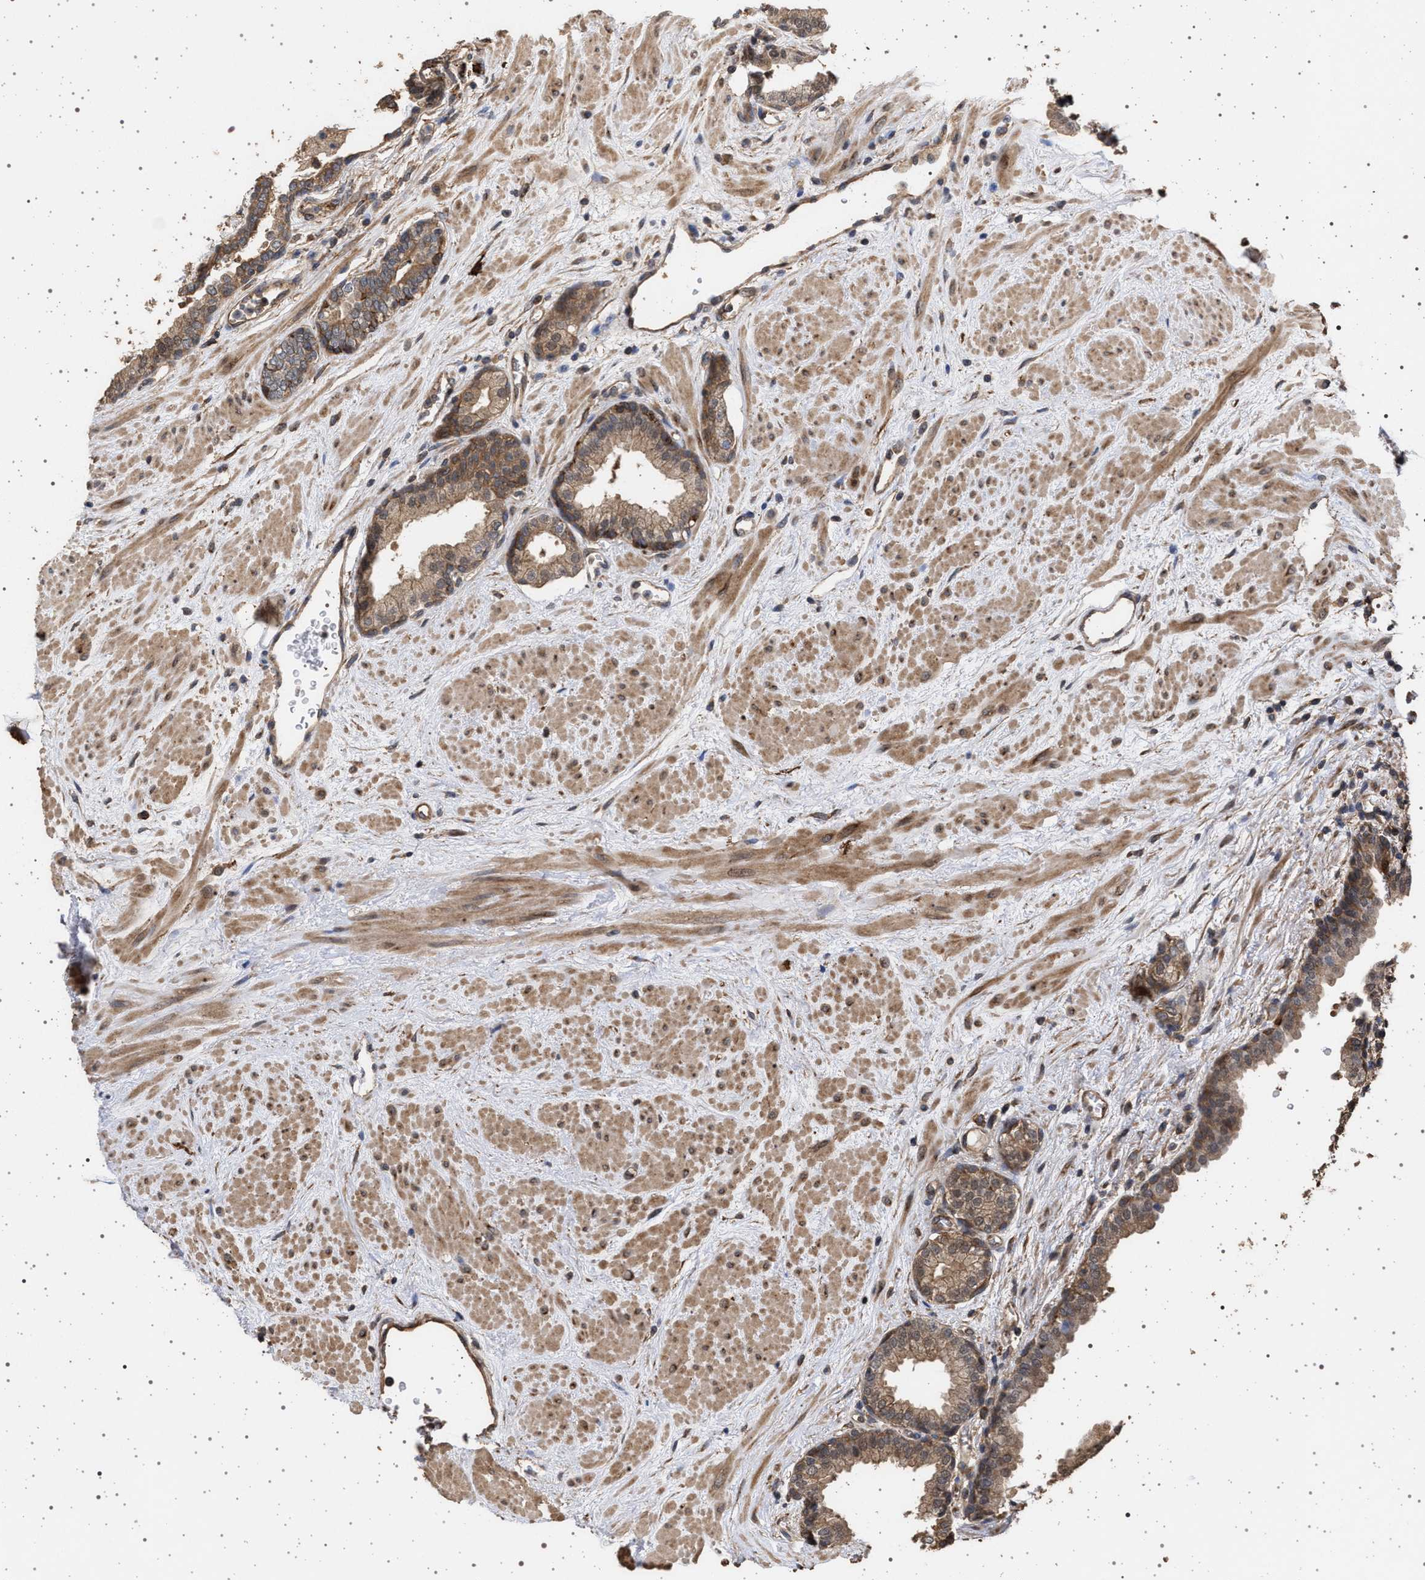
{"staining": {"intensity": "strong", "quantity": ">75%", "location": "cytoplasmic/membranous"}, "tissue": "prostate", "cell_type": "Glandular cells", "image_type": "normal", "snomed": [{"axis": "morphology", "description": "Normal tissue, NOS"}, {"axis": "topography", "description": "Prostate"}], "caption": "This photomicrograph demonstrates immunohistochemistry (IHC) staining of unremarkable human prostate, with high strong cytoplasmic/membranous positivity in approximately >75% of glandular cells.", "gene": "IFT20", "patient": {"sex": "male", "age": 51}}